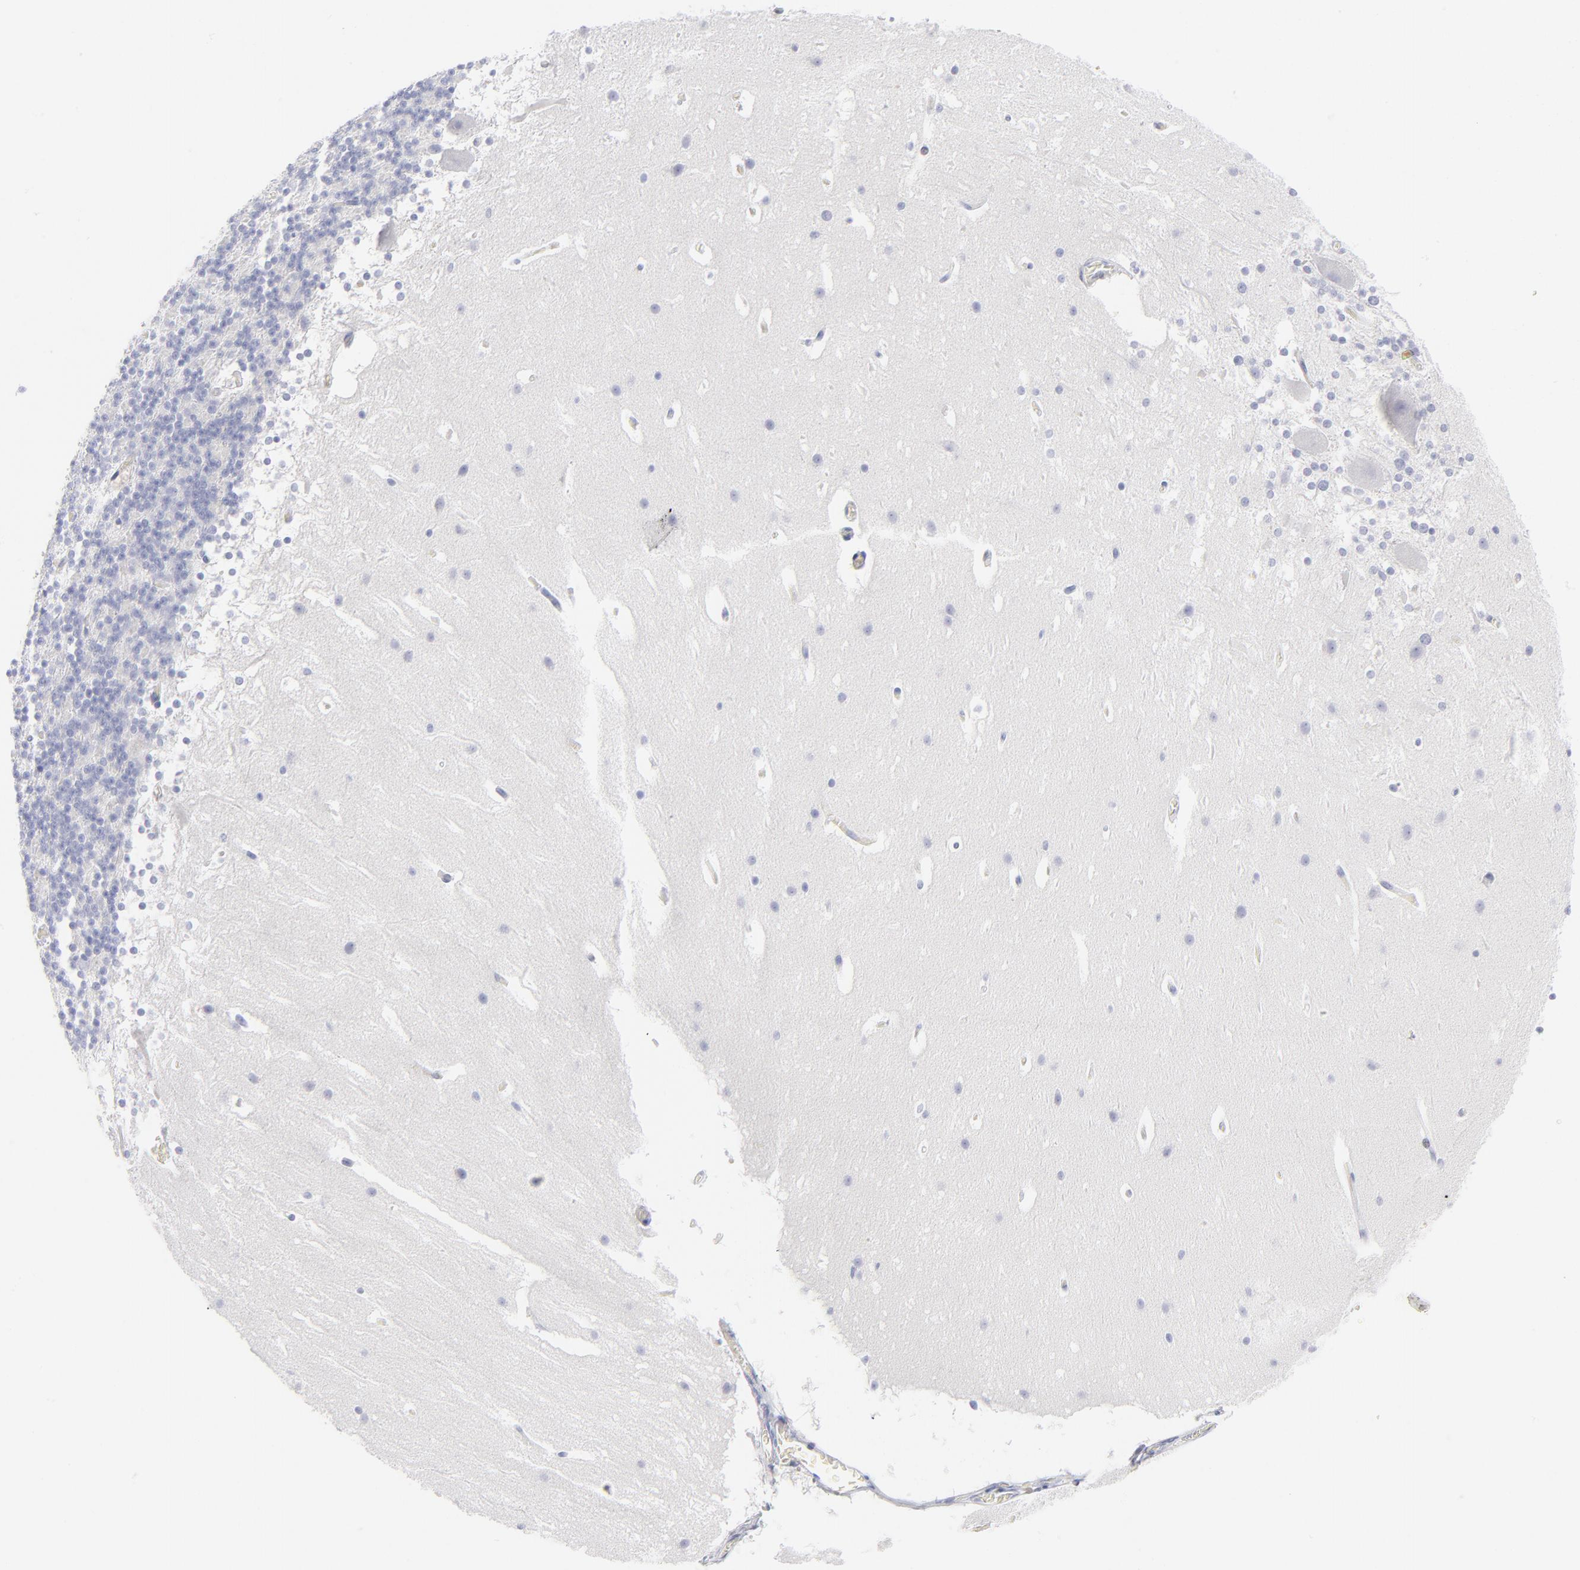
{"staining": {"intensity": "negative", "quantity": "none", "location": "none"}, "tissue": "cerebellum", "cell_type": "Cells in granular layer", "image_type": "normal", "snomed": [{"axis": "morphology", "description": "Normal tissue, NOS"}, {"axis": "topography", "description": "Cerebellum"}], "caption": "Immunohistochemistry (IHC) of normal human cerebellum demonstrates no positivity in cells in granular layer. Nuclei are stained in blue.", "gene": "CCNB1", "patient": {"sex": "female", "age": 19}}